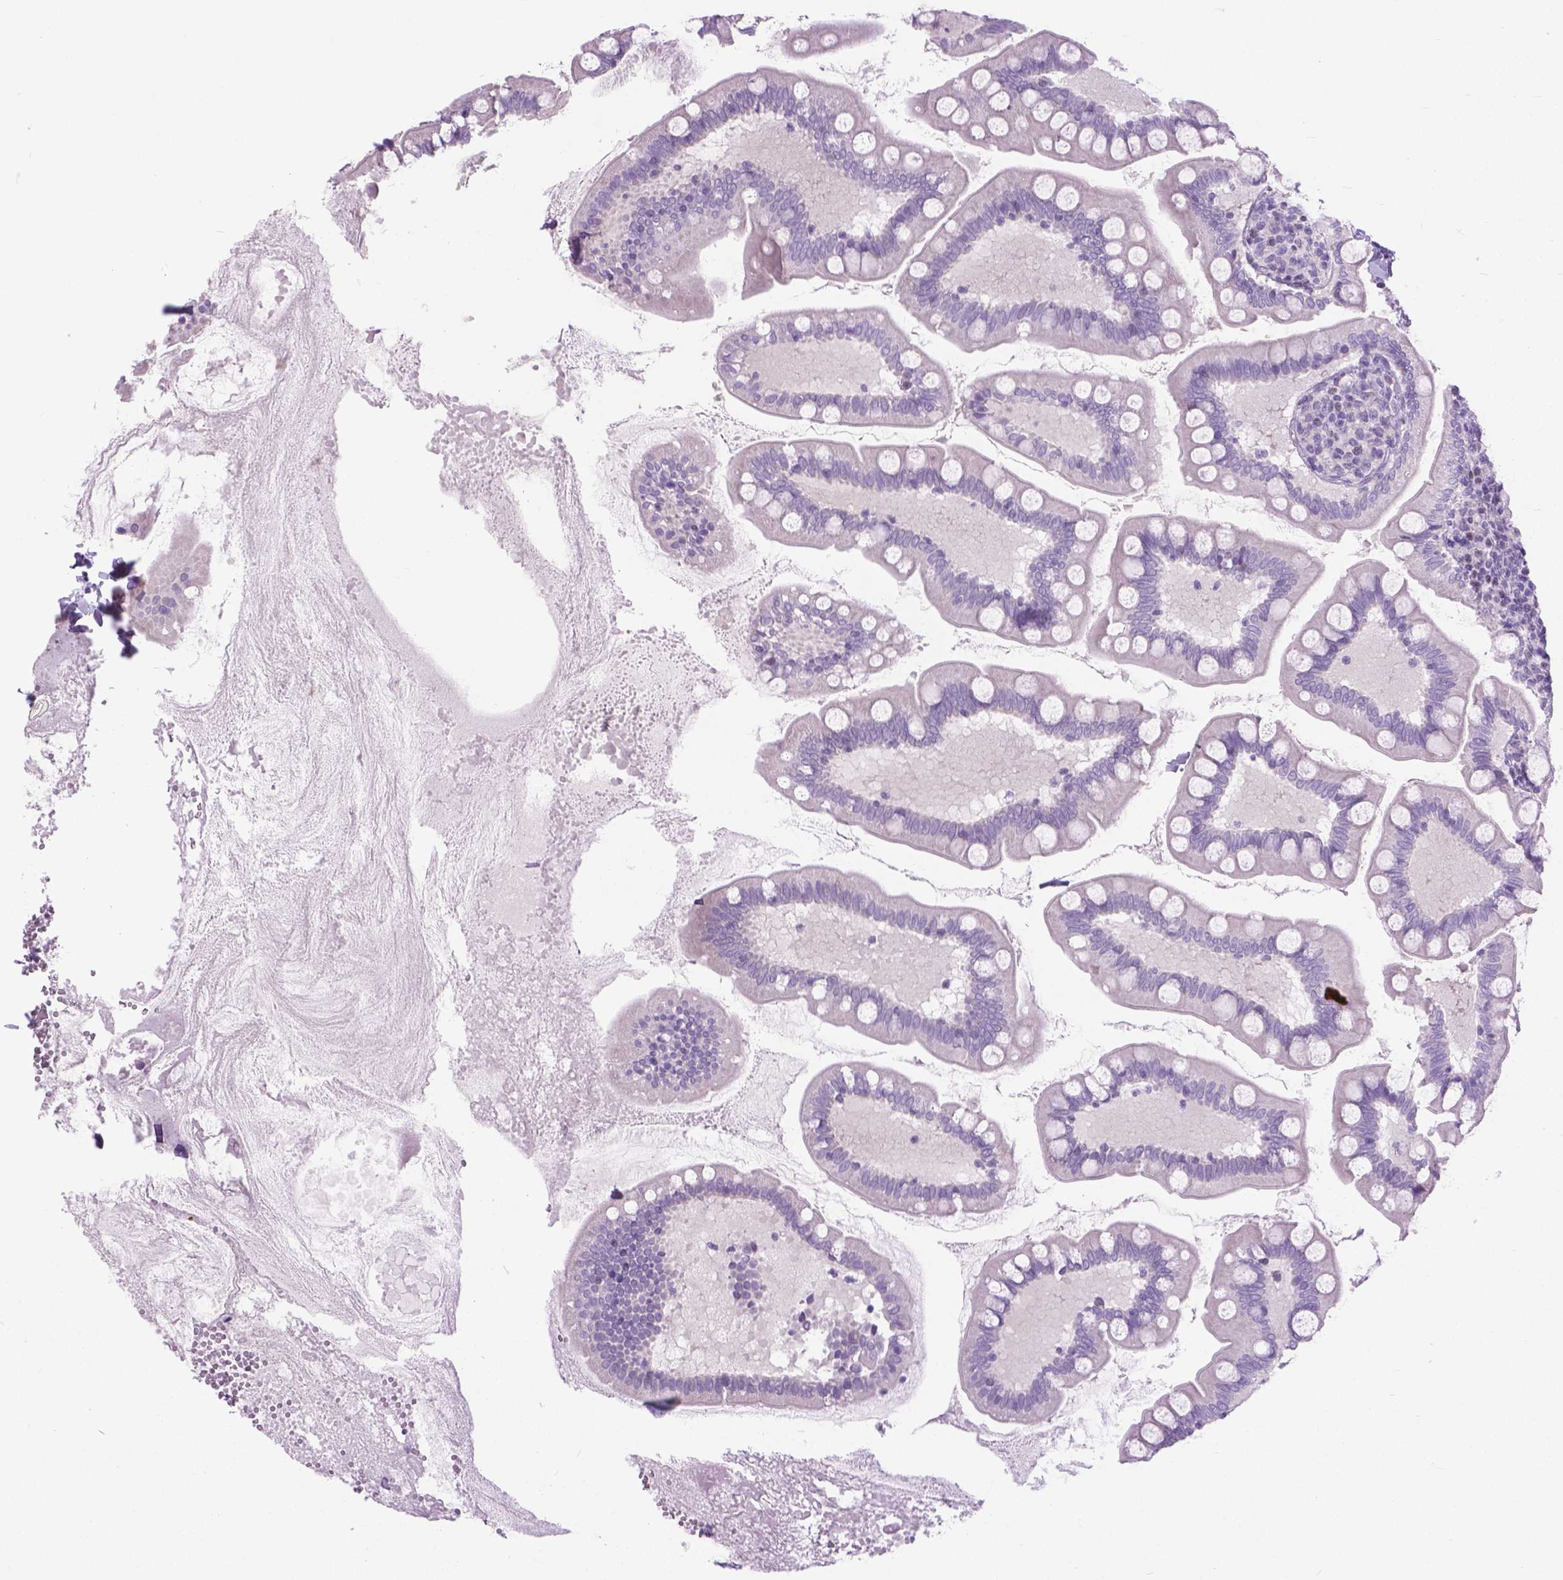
{"staining": {"intensity": "negative", "quantity": "none", "location": "none"}, "tissue": "small intestine", "cell_type": "Glandular cells", "image_type": "normal", "snomed": [{"axis": "morphology", "description": "Normal tissue, NOS"}, {"axis": "topography", "description": "Small intestine"}], "caption": "The immunohistochemistry photomicrograph has no significant staining in glandular cells of small intestine. (Stains: DAB immunohistochemistry with hematoxylin counter stain, Microscopy: brightfield microscopy at high magnification).", "gene": "APCDD1L", "patient": {"sex": "female", "age": 56}}